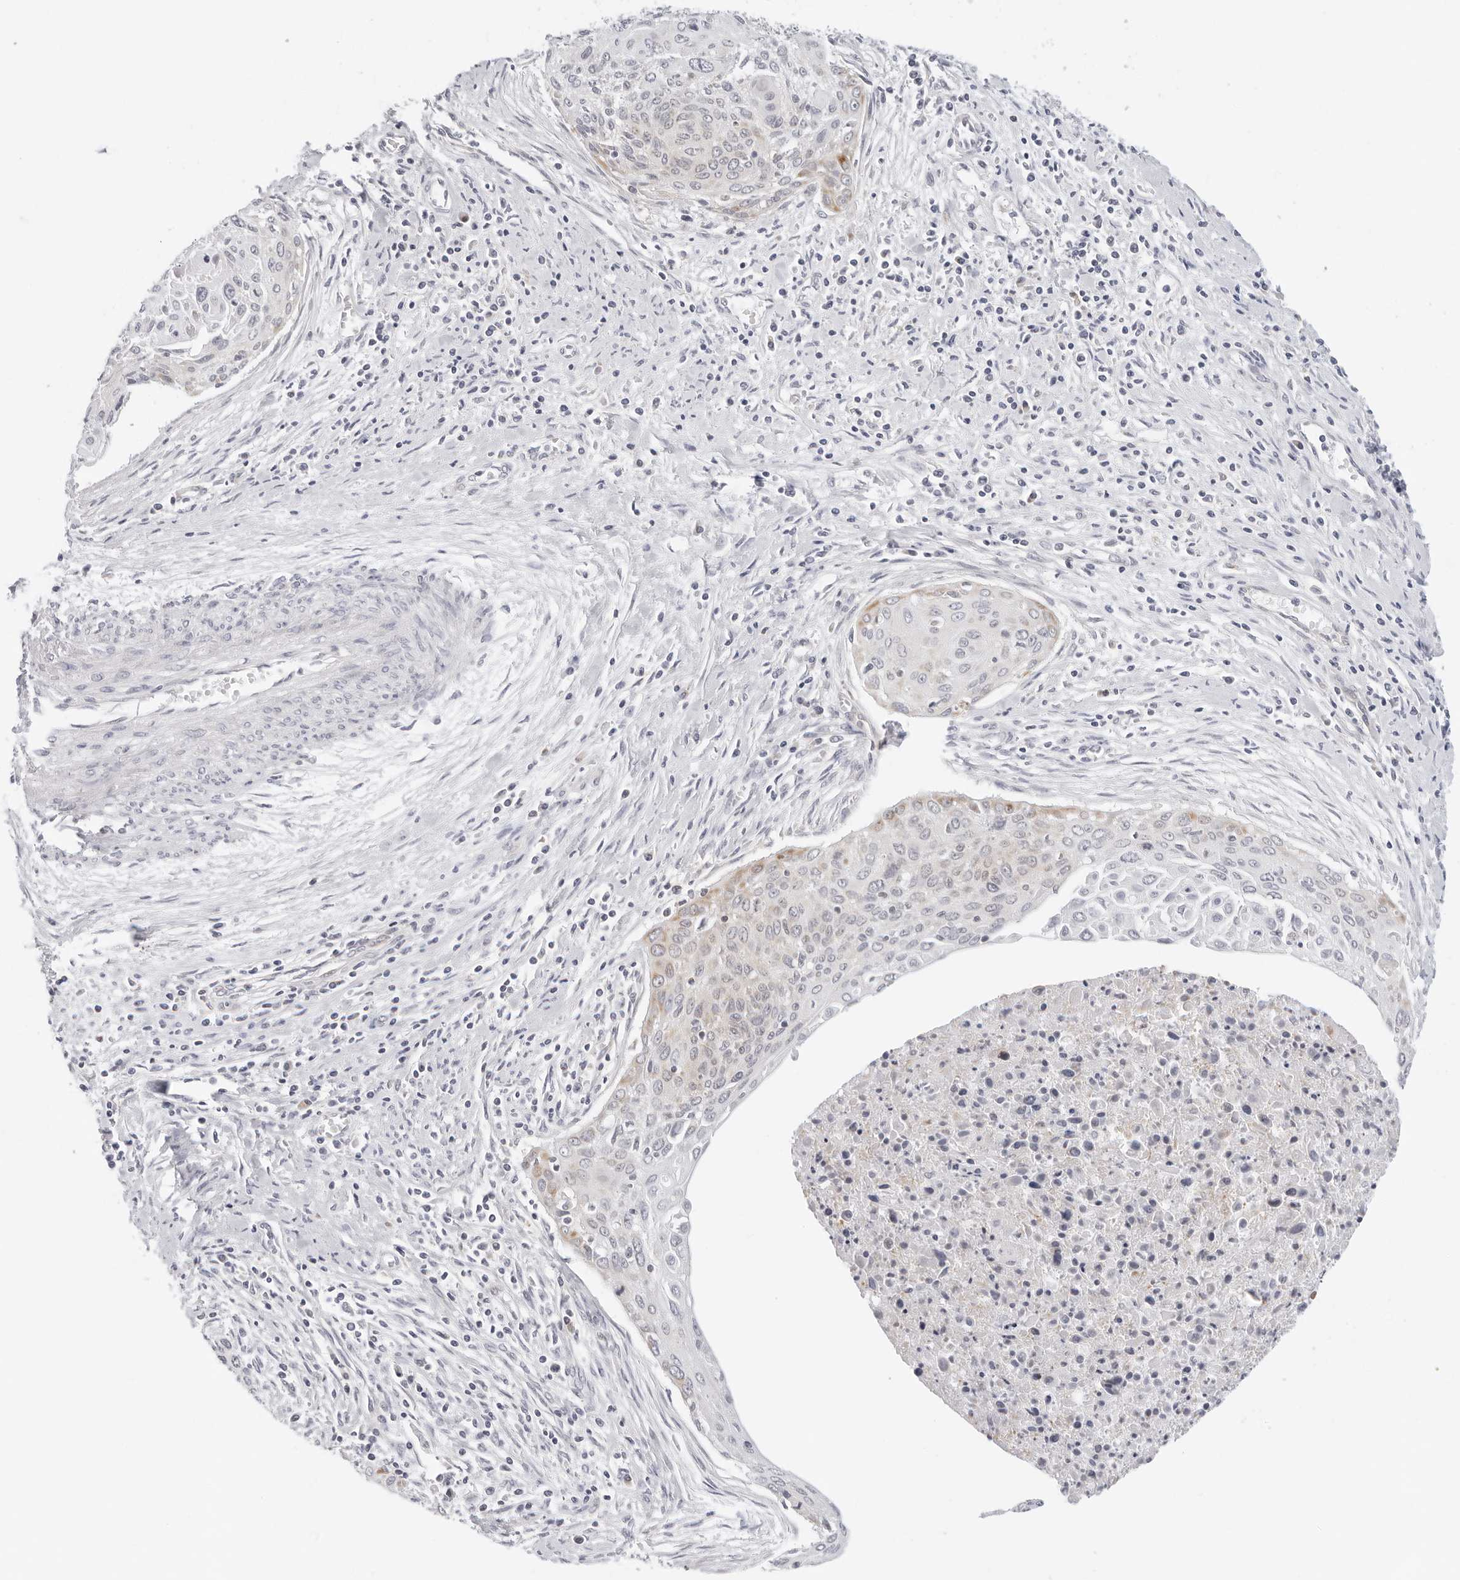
{"staining": {"intensity": "weak", "quantity": "<25%", "location": "cytoplasmic/membranous"}, "tissue": "cervical cancer", "cell_type": "Tumor cells", "image_type": "cancer", "snomed": [{"axis": "morphology", "description": "Squamous cell carcinoma, NOS"}, {"axis": "topography", "description": "Cervix"}], "caption": "Tumor cells are negative for protein expression in human cervical cancer (squamous cell carcinoma). Nuclei are stained in blue.", "gene": "CIART", "patient": {"sex": "female", "age": 55}}